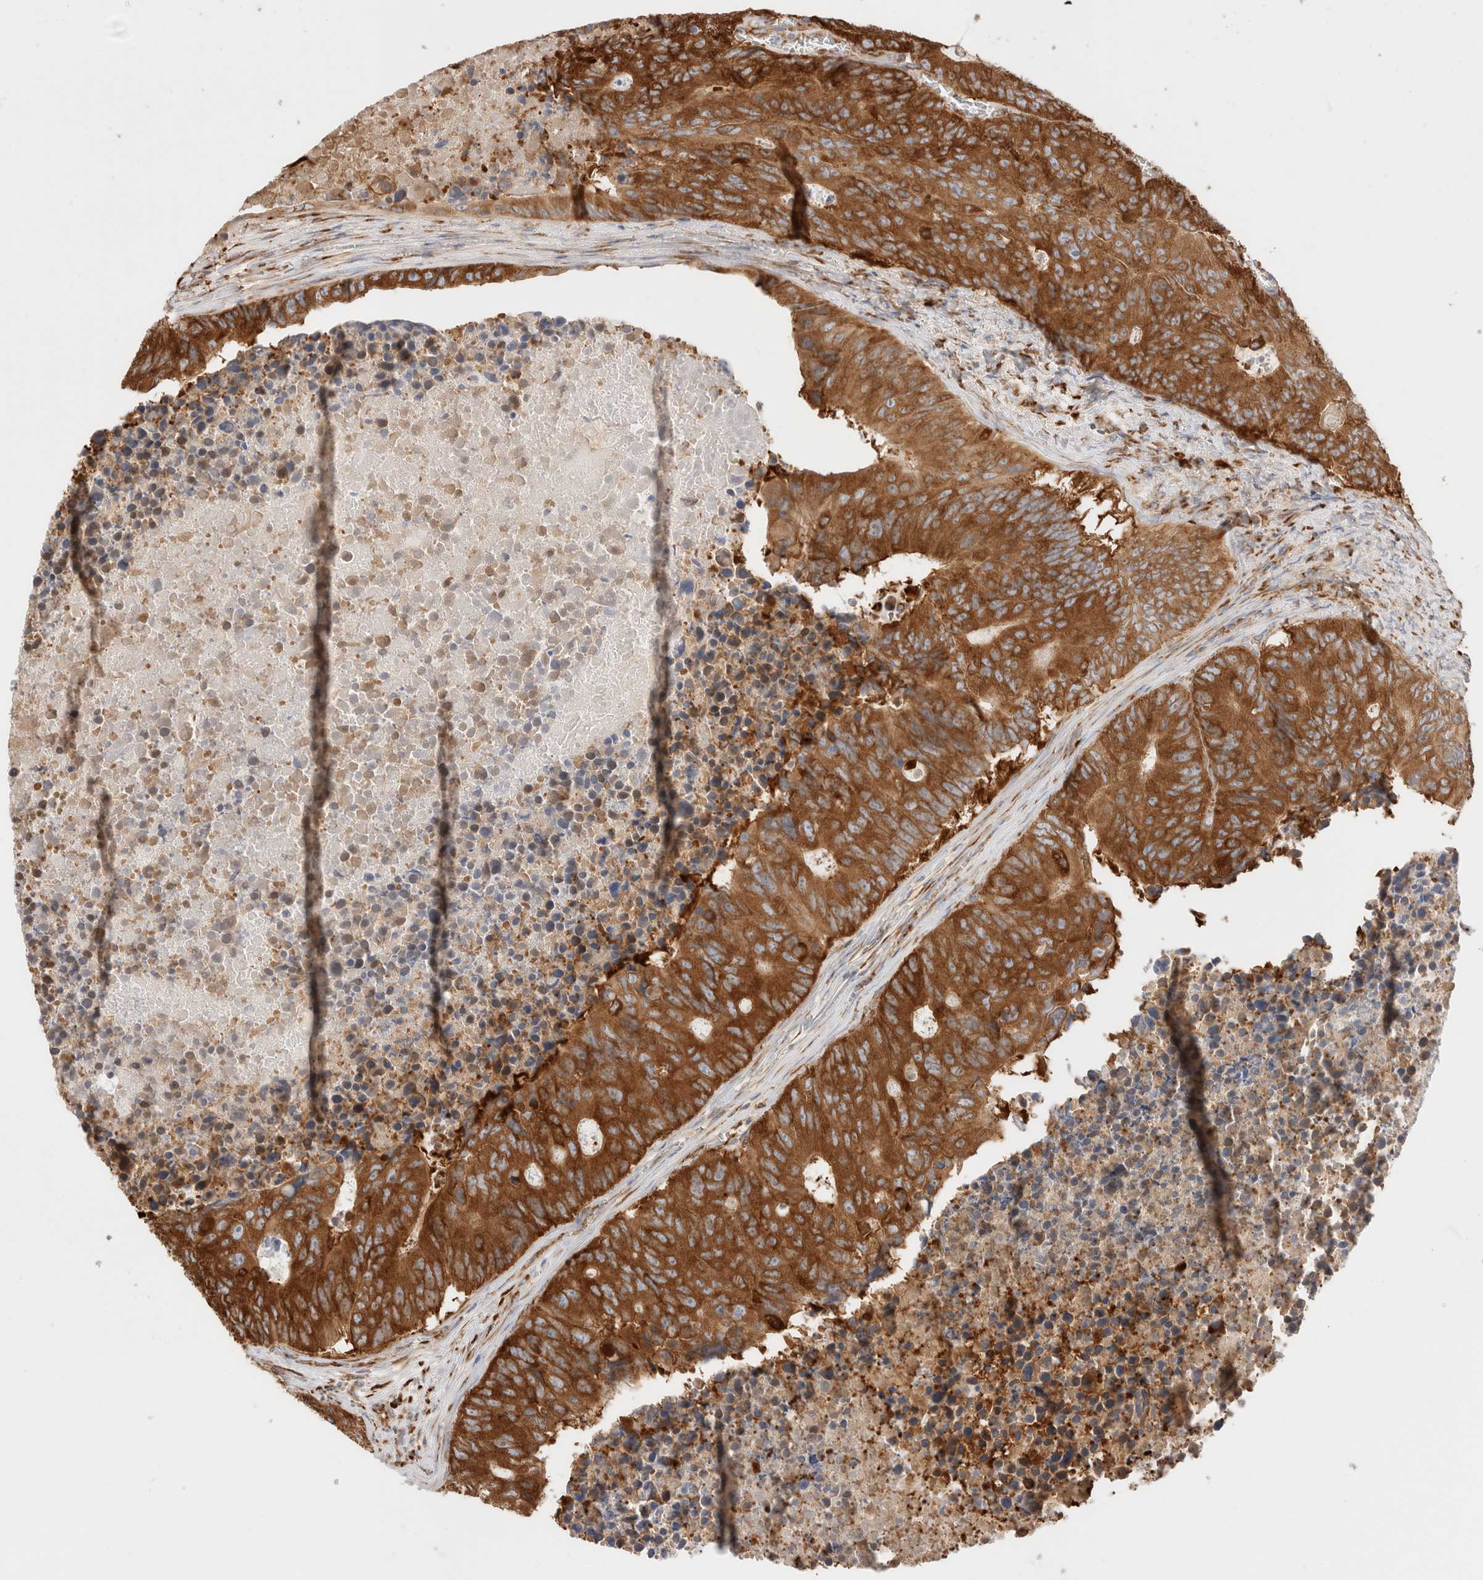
{"staining": {"intensity": "strong", "quantity": ">75%", "location": "cytoplasmic/membranous"}, "tissue": "colorectal cancer", "cell_type": "Tumor cells", "image_type": "cancer", "snomed": [{"axis": "morphology", "description": "Adenocarcinoma, NOS"}, {"axis": "topography", "description": "Colon"}], "caption": "Immunohistochemical staining of colorectal cancer shows strong cytoplasmic/membranous protein expression in about >75% of tumor cells.", "gene": "ZC2HC1A", "patient": {"sex": "male", "age": 87}}